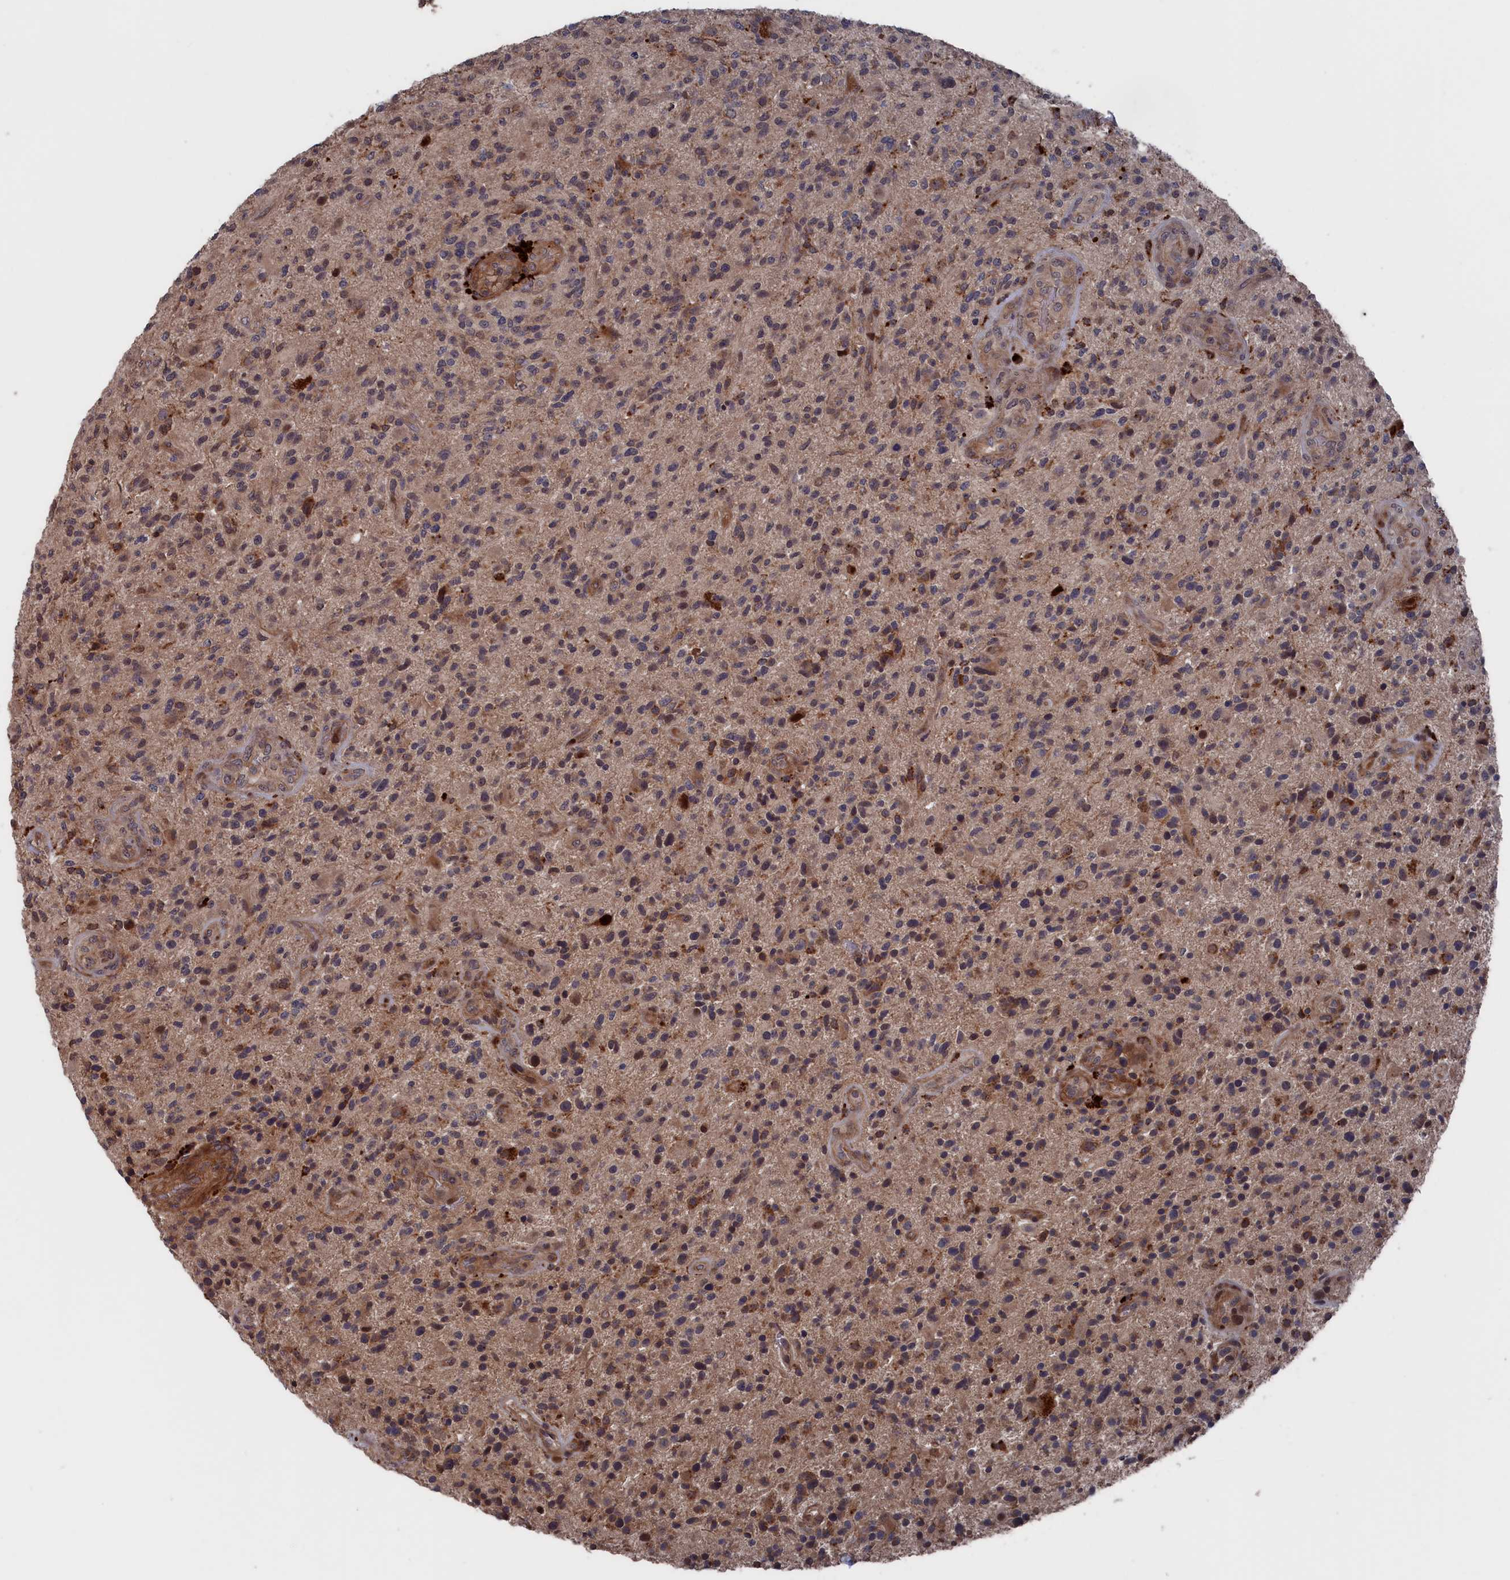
{"staining": {"intensity": "moderate", "quantity": "<25%", "location": "cytoplasmic/membranous"}, "tissue": "glioma", "cell_type": "Tumor cells", "image_type": "cancer", "snomed": [{"axis": "morphology", "description": "Glioma, malignant, High grade"}, {"axis": "topography", "description": "Brain"}], "caption": "Immunohistochemistry photomicrograph of human high-grade glioma (malignant) stained for a protein (brown), which reveals low levels of moderate cytoplasmic/membranous staining in approximately <25% of tumor cells.", "gene": "PLA2G15", "patient": {"sex": "male", "age": 47}}